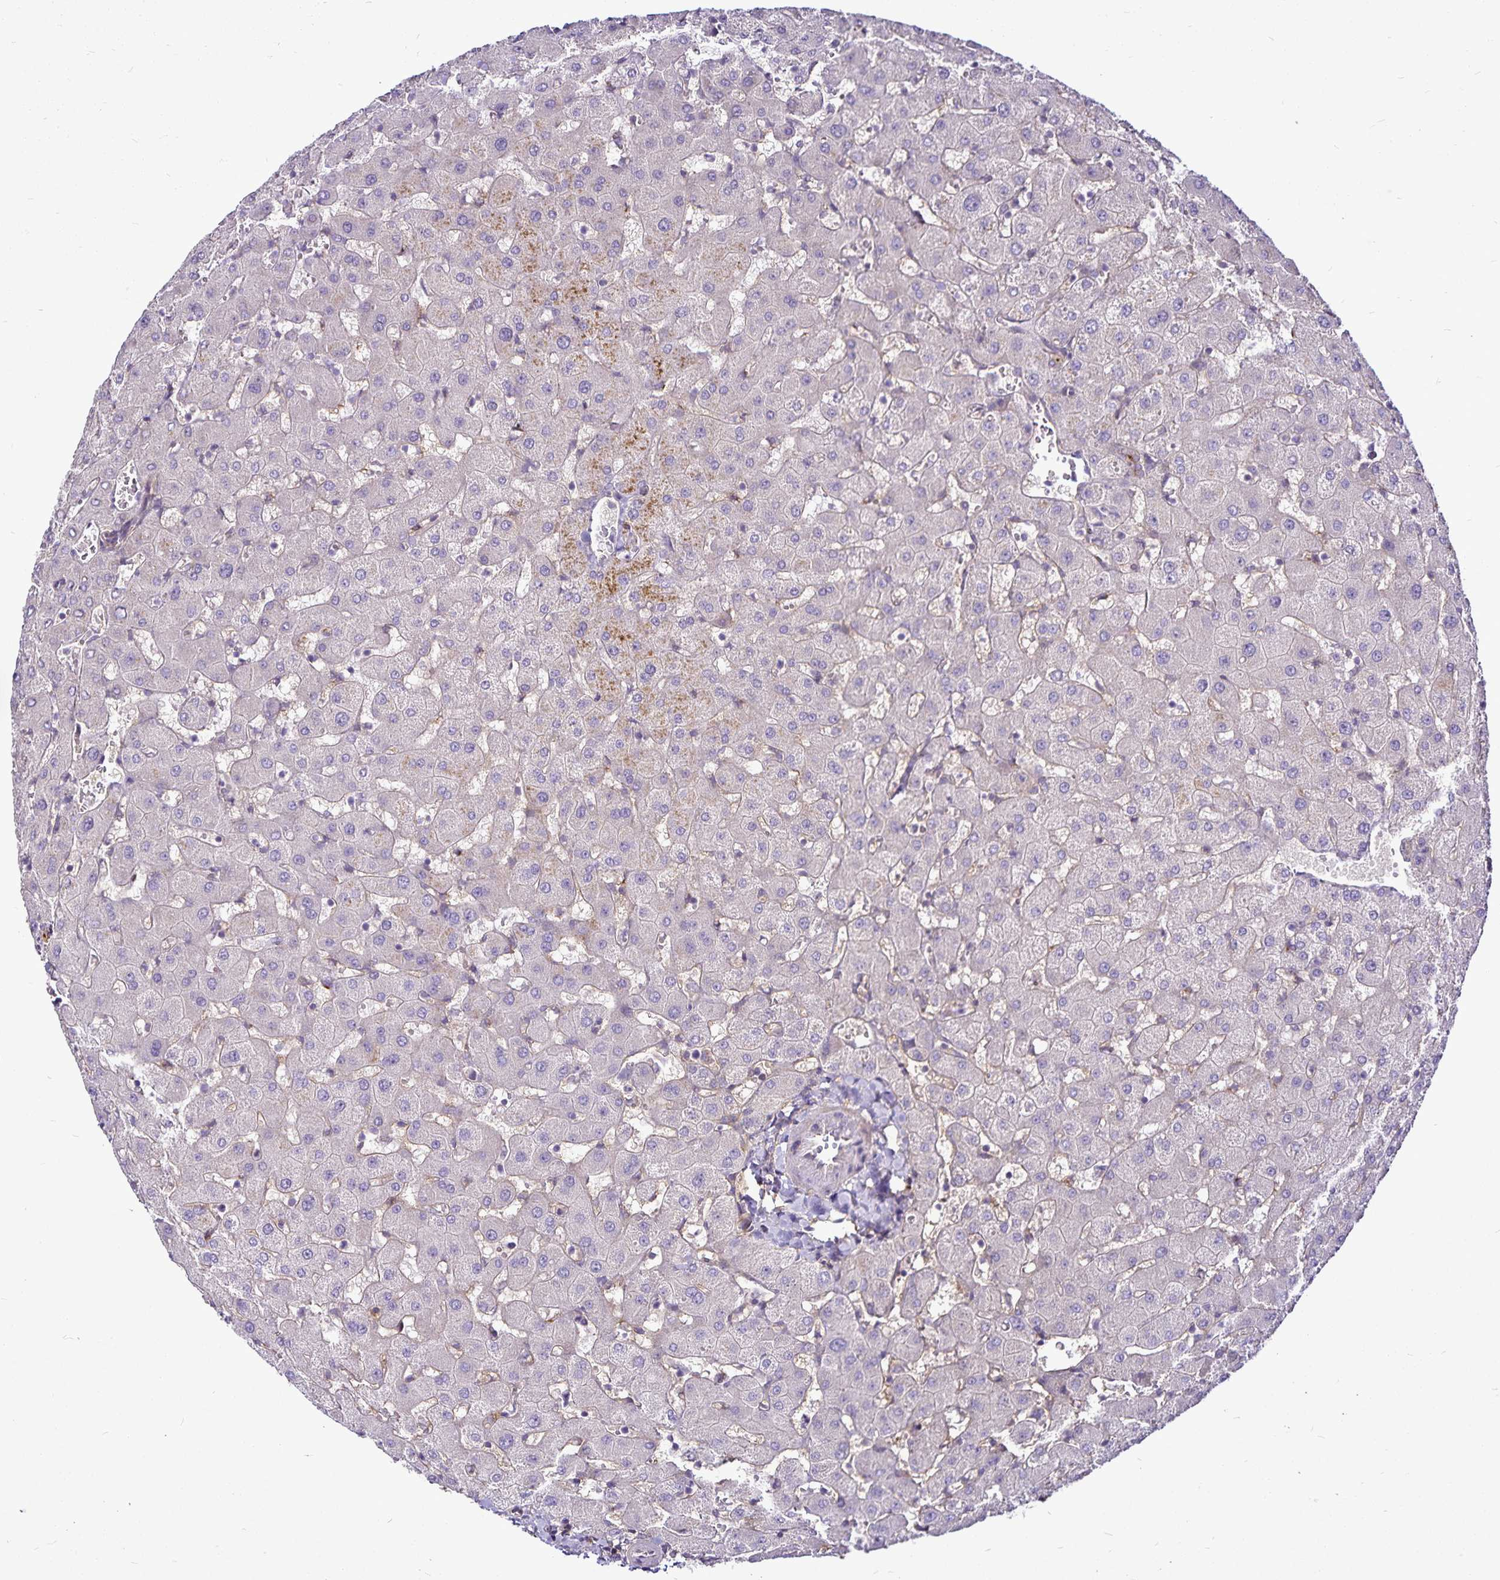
{"staining": {"intensity": "negative", "quantity": "none", "location": "none"}, "tissue": "liver", "cell_type": "Cholangiocytes", "image_type": "normal", "snomed": [{"axis": "morphology", "description": "Normal tissue, NOS"}, {"axis": "topography", "description": "Liver"}], "caption": "A photomicrograph of liver stained for a protein displays no brown staining in cholangiocytes.", "gene": "GNG12", "patient": {"sex": "female", "age": 63}}